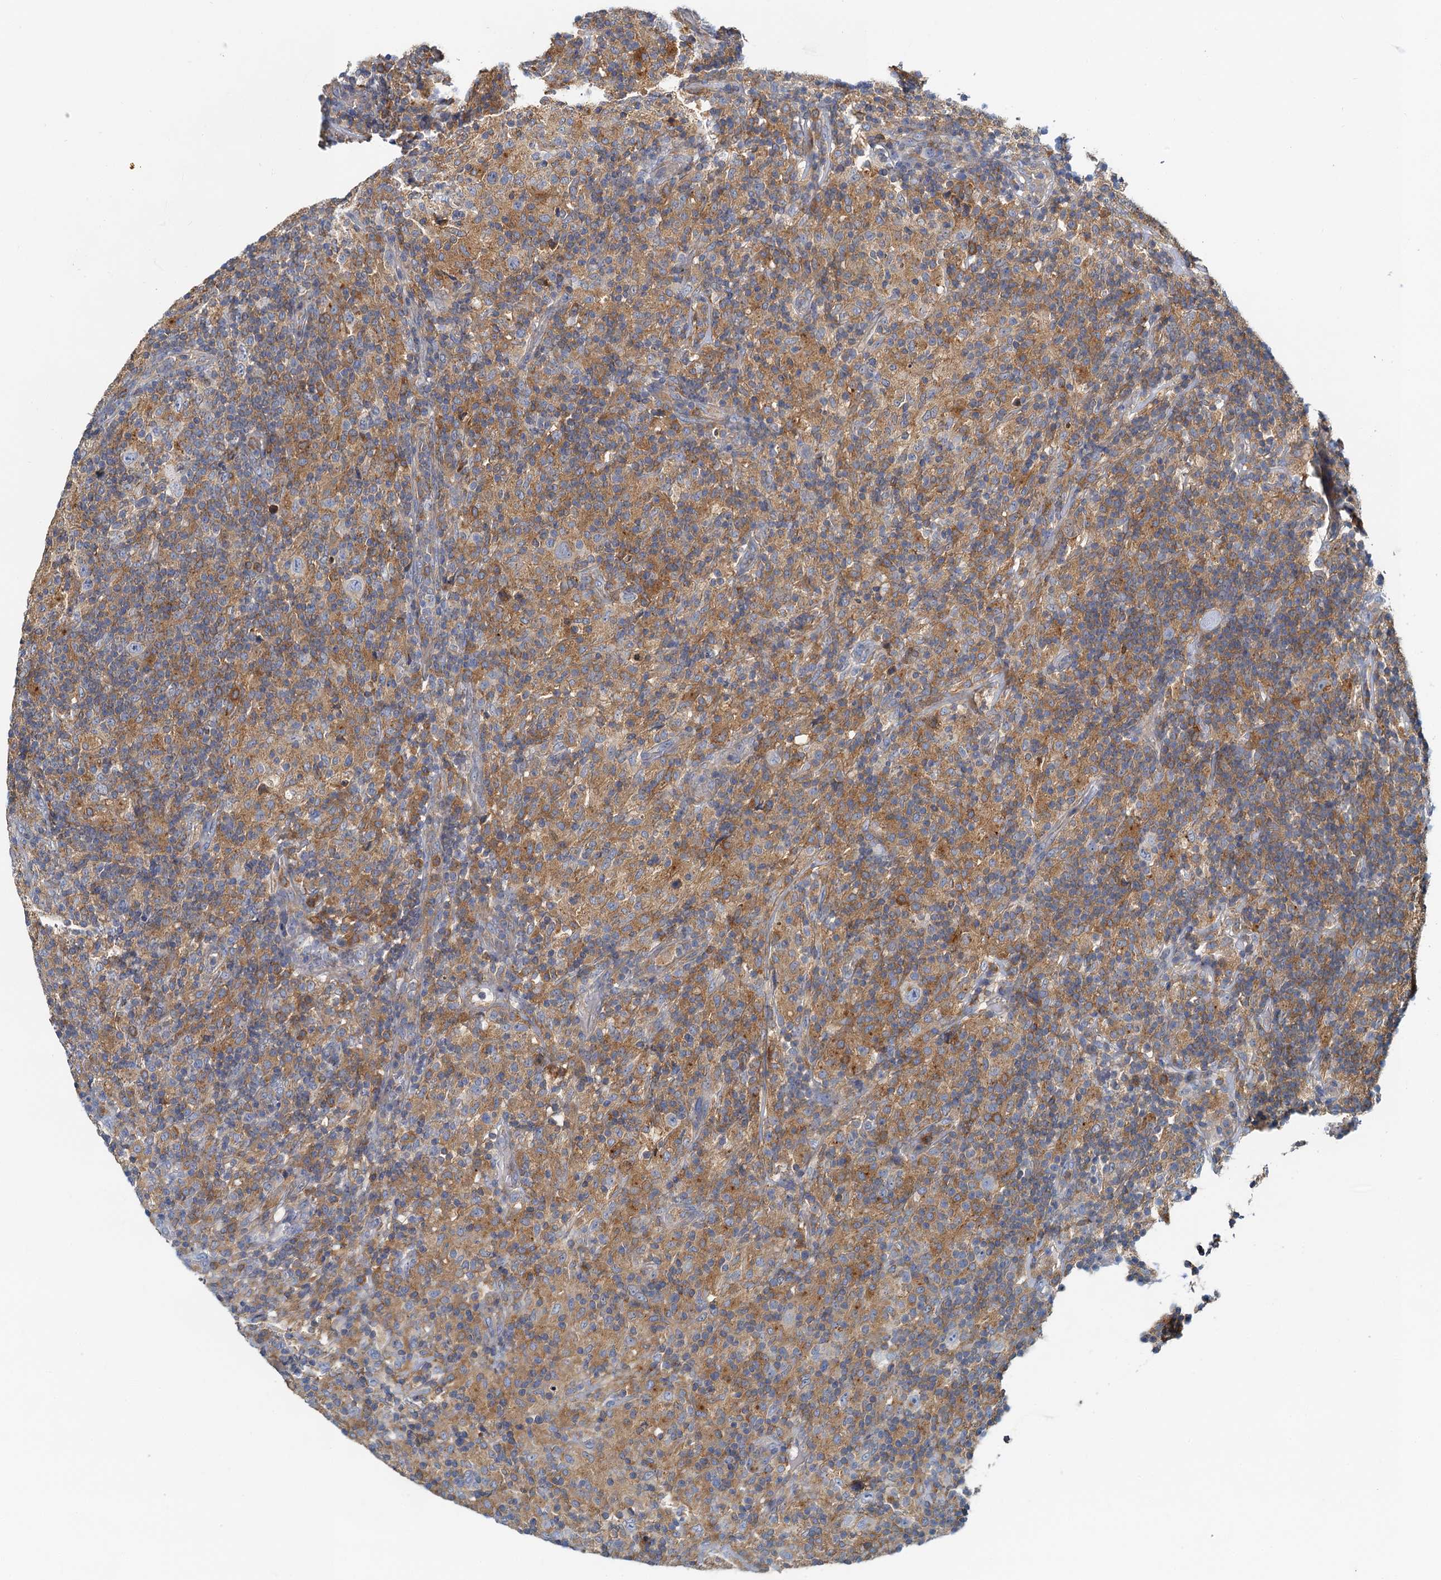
{"staining": {"intensity": "negative", "quantity": "none", "location": "none"}, "tissue": "lymphoma", "cell_type": "Tumor cells", "image_type": "cancer", "snomed": [{"axis": "morphology", "description": "Hodgkin's disease, NOS"}, {"axis": "topography", "description": "Lymph node"}], "caption": "The micrograph reveals no staining of tumor cells in Hodgkin's disease. (DAB immunohistochemistry visualized using brightfield microscopy, high magnification).", "gene": "TOLLIP", "patient": {"sex": "male", "age": 70}}